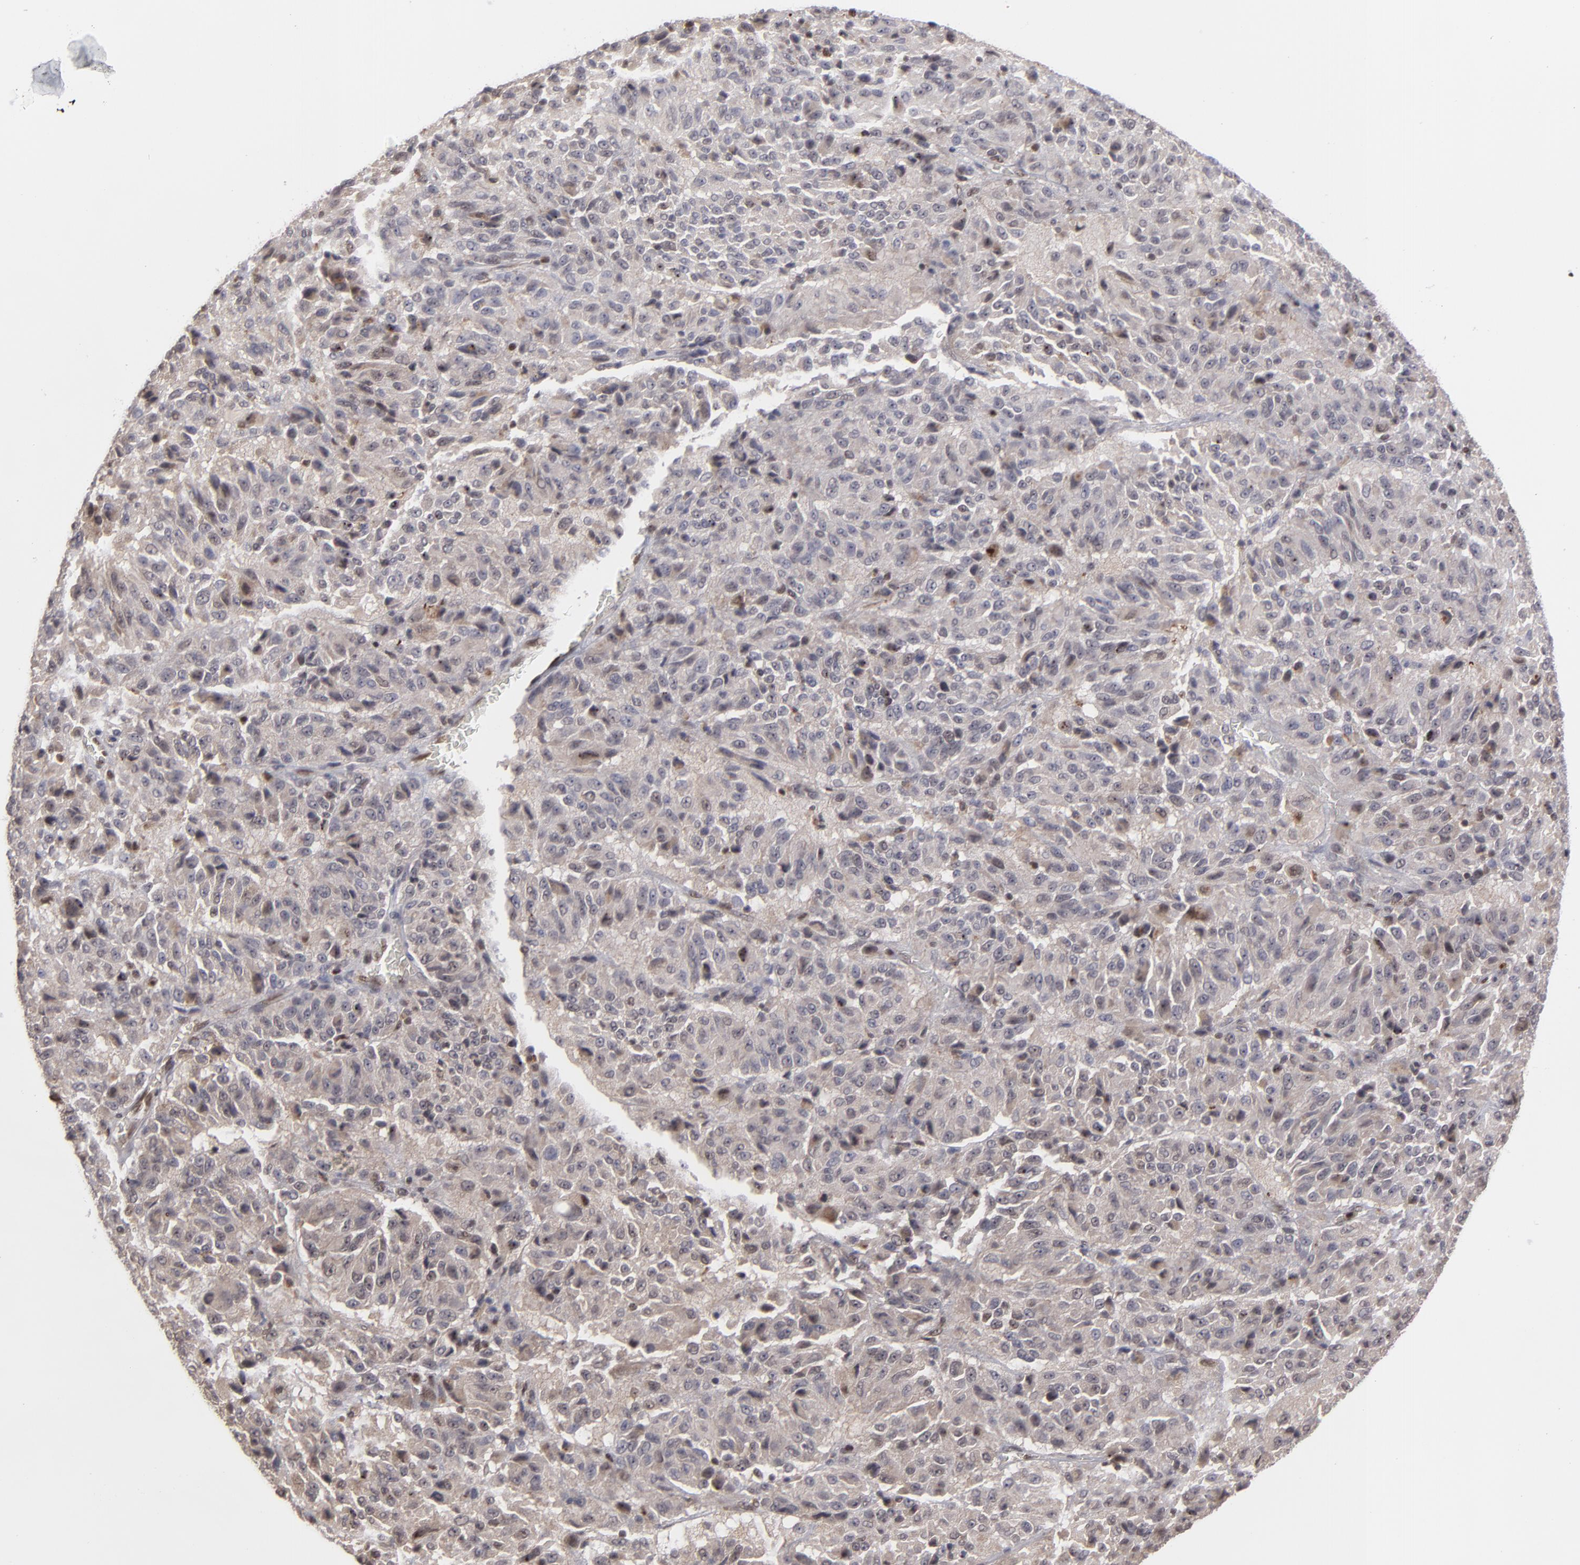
{"staining": {"intensity": "weak", "quantity": "<25%", "location": "cytoplasmic/membranous,nuclear"}, "tissue": "melanoma", "cell_type": "Tumor cells", "image_type": "cancer", "snomed": [{"axis": "morphology", "description": "Malignant melanoma, Metastatic site"}, {"axis": "topography", "description": "Lung"}], "caption": "IHC histopathology image of melanoma stained for a protein (brown), which displays no positivity in tumor cells.", "gene": "GSR", "patient": {"sex": "male", "age": 64}}